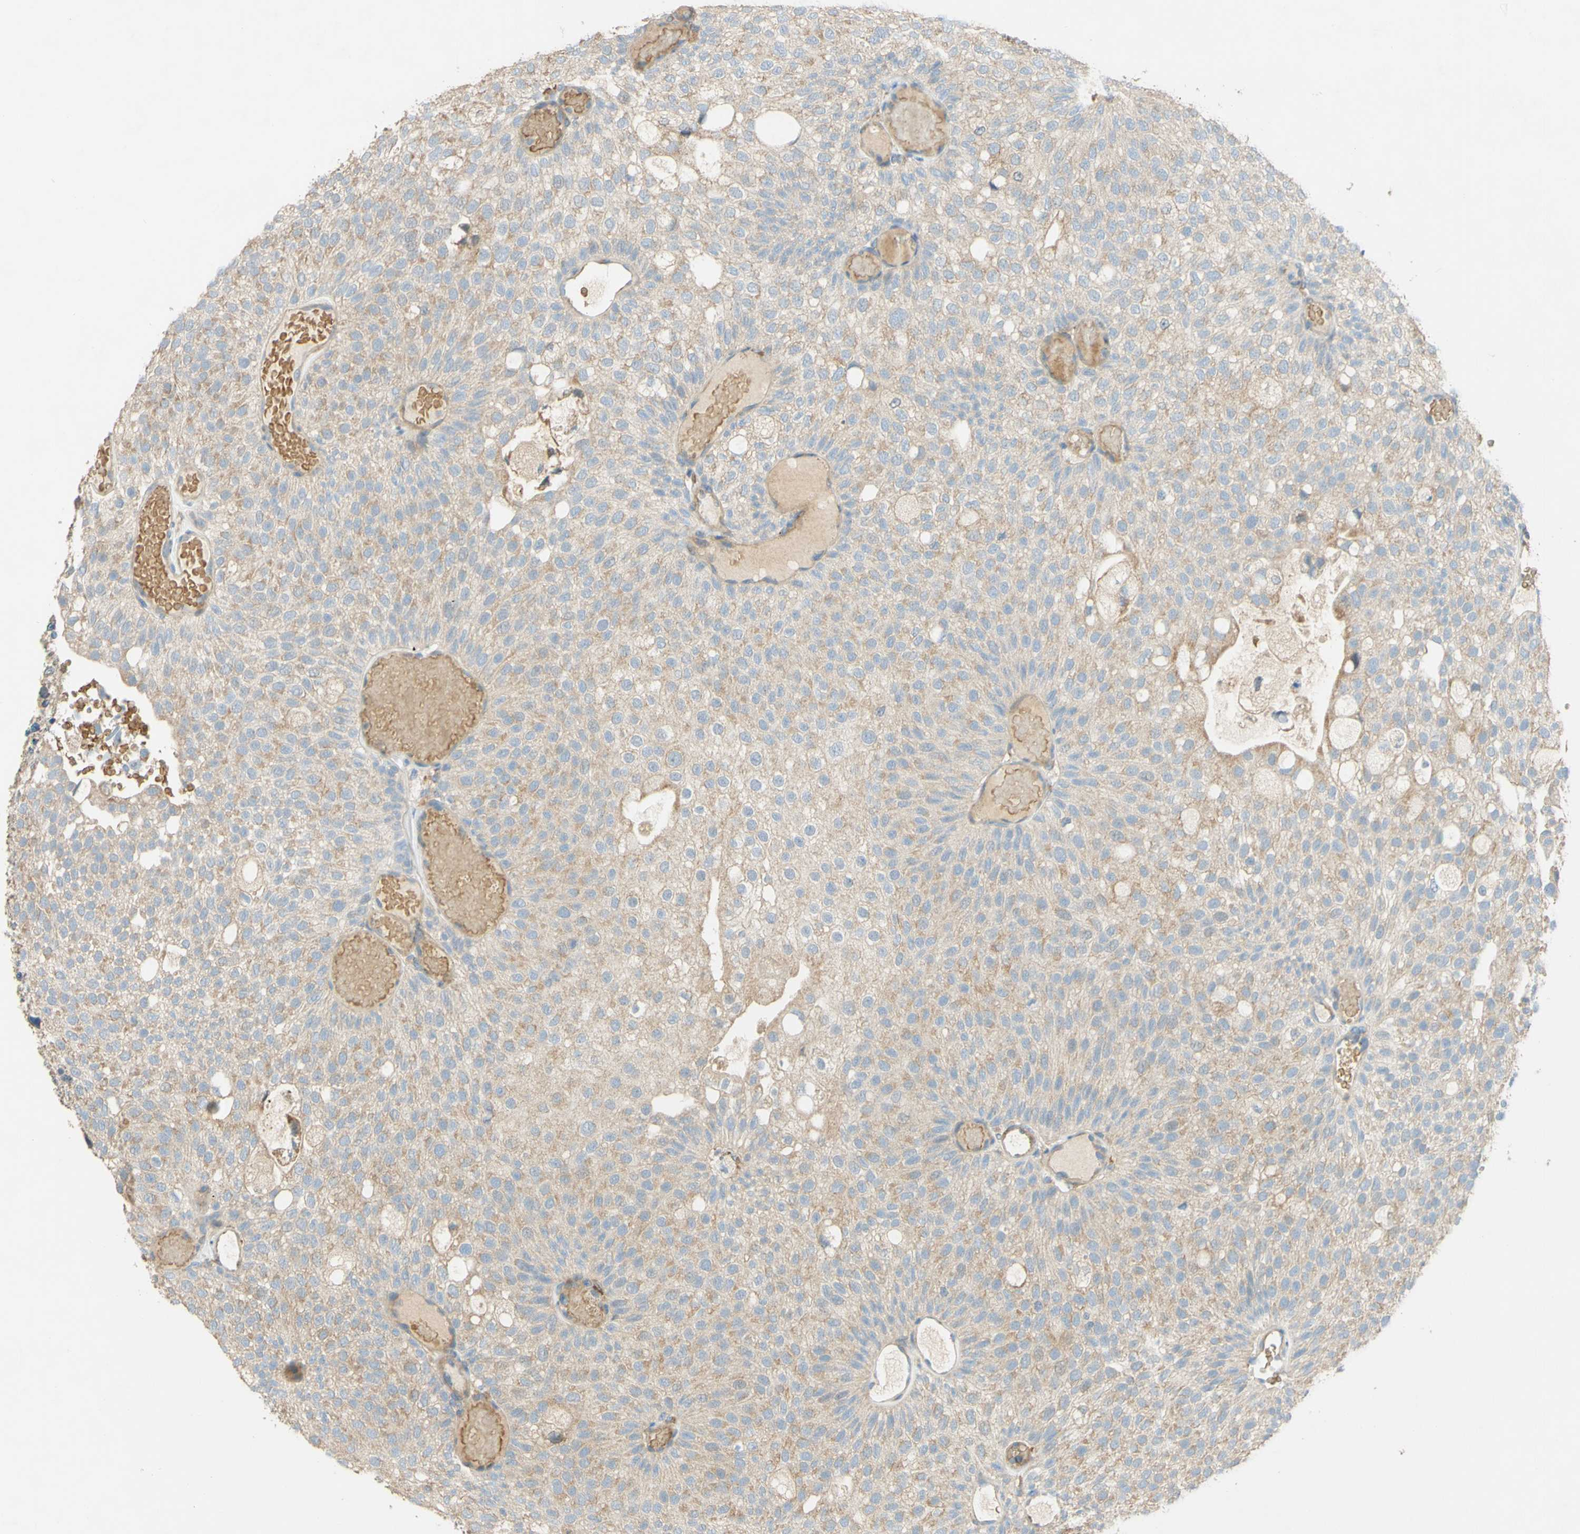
{"staining": {"intensity": "weak", "quantity": ">75%", "location": "cytoplasmic/membranous"}, "tissue": "urothelial cancer", "cell_type": "Tumor cells", "image_type": "cancer", "snomed": [{"axis": "morphology", "description": "Urothelial carcinoma, Low grade"}, {"axis": "topography", "description": "Urinary bladder"}], "caption": "This photomicrograph reveals IHC staining of human urothelial carcinoma (low-grade), with low weak cytoplasmic/membranous expression in about >75% of tumor cells.", "gene": "DKK3", "patient": {"sex": "male", "age": 78}}